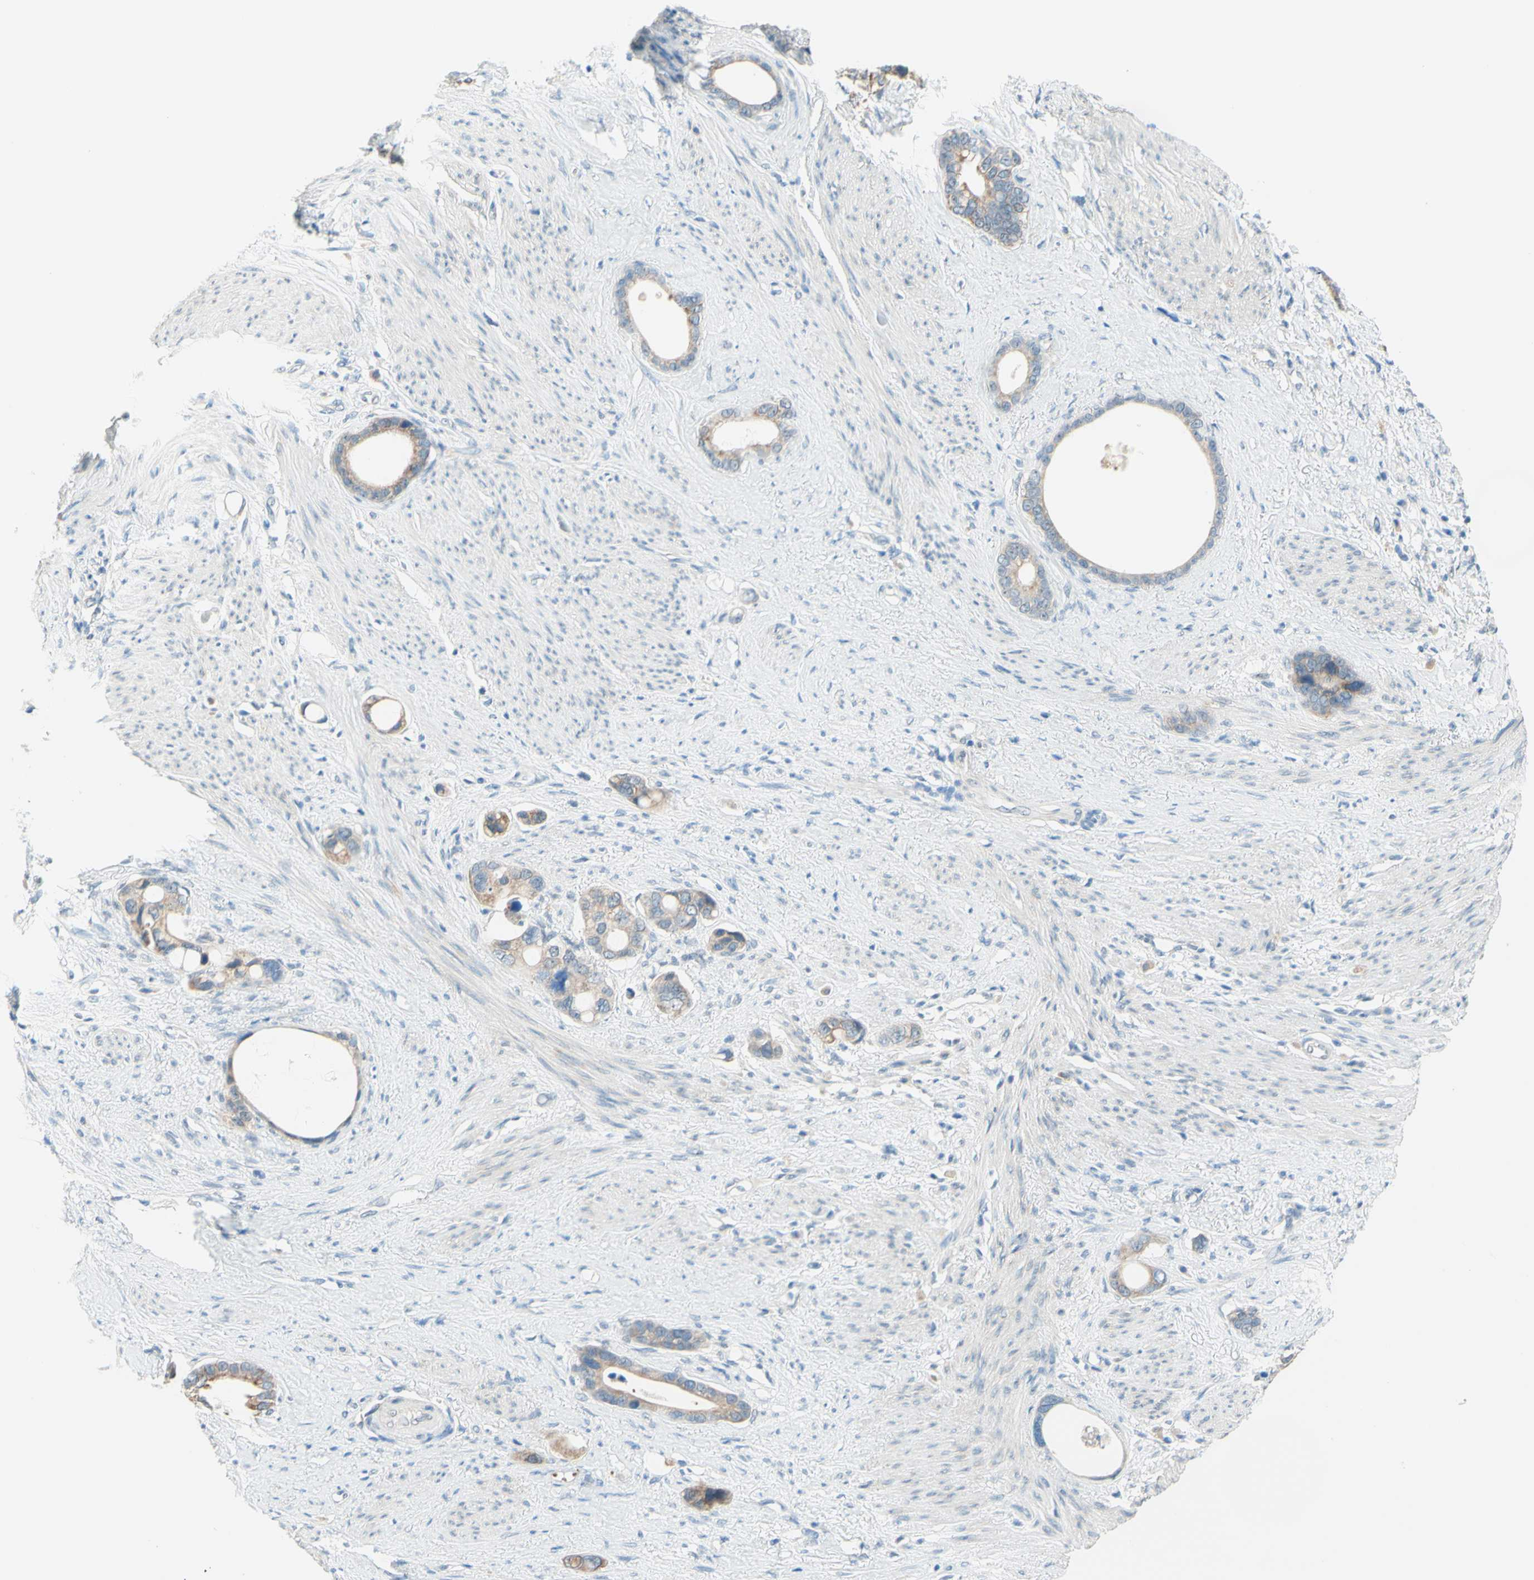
{"staining": {"intensity": "weak", "quantity": "25%-75%", "location": "cytoplasmic/membranous"}, "tissue": "stomach cancer", "cell_type": "Tumor cells", "image_type": "cancer", "snomed": [{"axis": "morphology", "description": "Adenocarcinoma, NOS"}, {"axis": "topography", "description": "Stomach"}], "caption": "Immunohistochemistry (IHC) (DAB (3,3'-diaminobenzidine)) staining of human stomach cancer (adenocarcinoma) shows weak cytoplasmic/membranous protein expression in about 25%-75% of tumor cells.", "gene": "JPH1", "patient": {"sex": "female", "age": 75}}